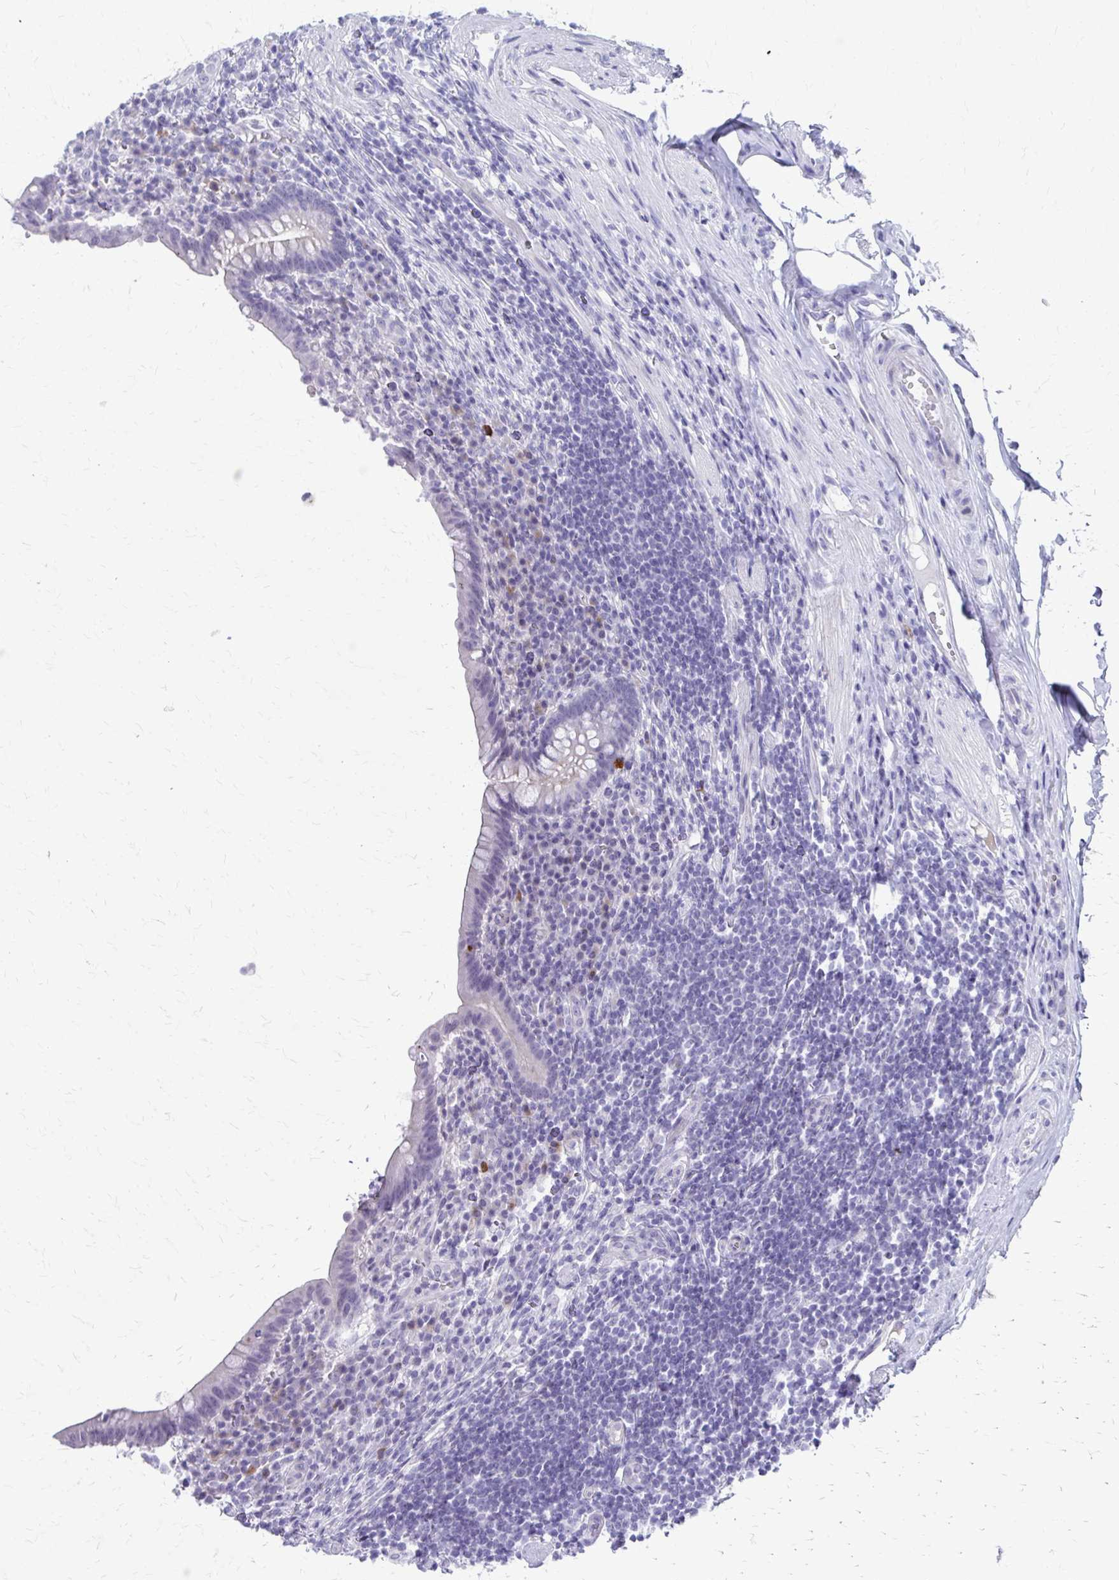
{"staining": {"intensity": "weak", "quantity": "<25%", "location": "cytoplasmic/membranous"}, "tissue": "appendix", "cell_type": "Glandular cells", "image_type": "normal", "snomed": [{"axis": "morphology", "description": "Normal tissue, NOS"}, {"axis": "topography", "description": "Appendix"}], "caption": "Histopathology image shows no protein expression in glandular cells of benign appendix. The staining is performed using DAB brown chromogen with nuclei counter-stained in using hematoxylin.", "gene": "LCN15", "patient": {"sex": "female", "age": 56}}